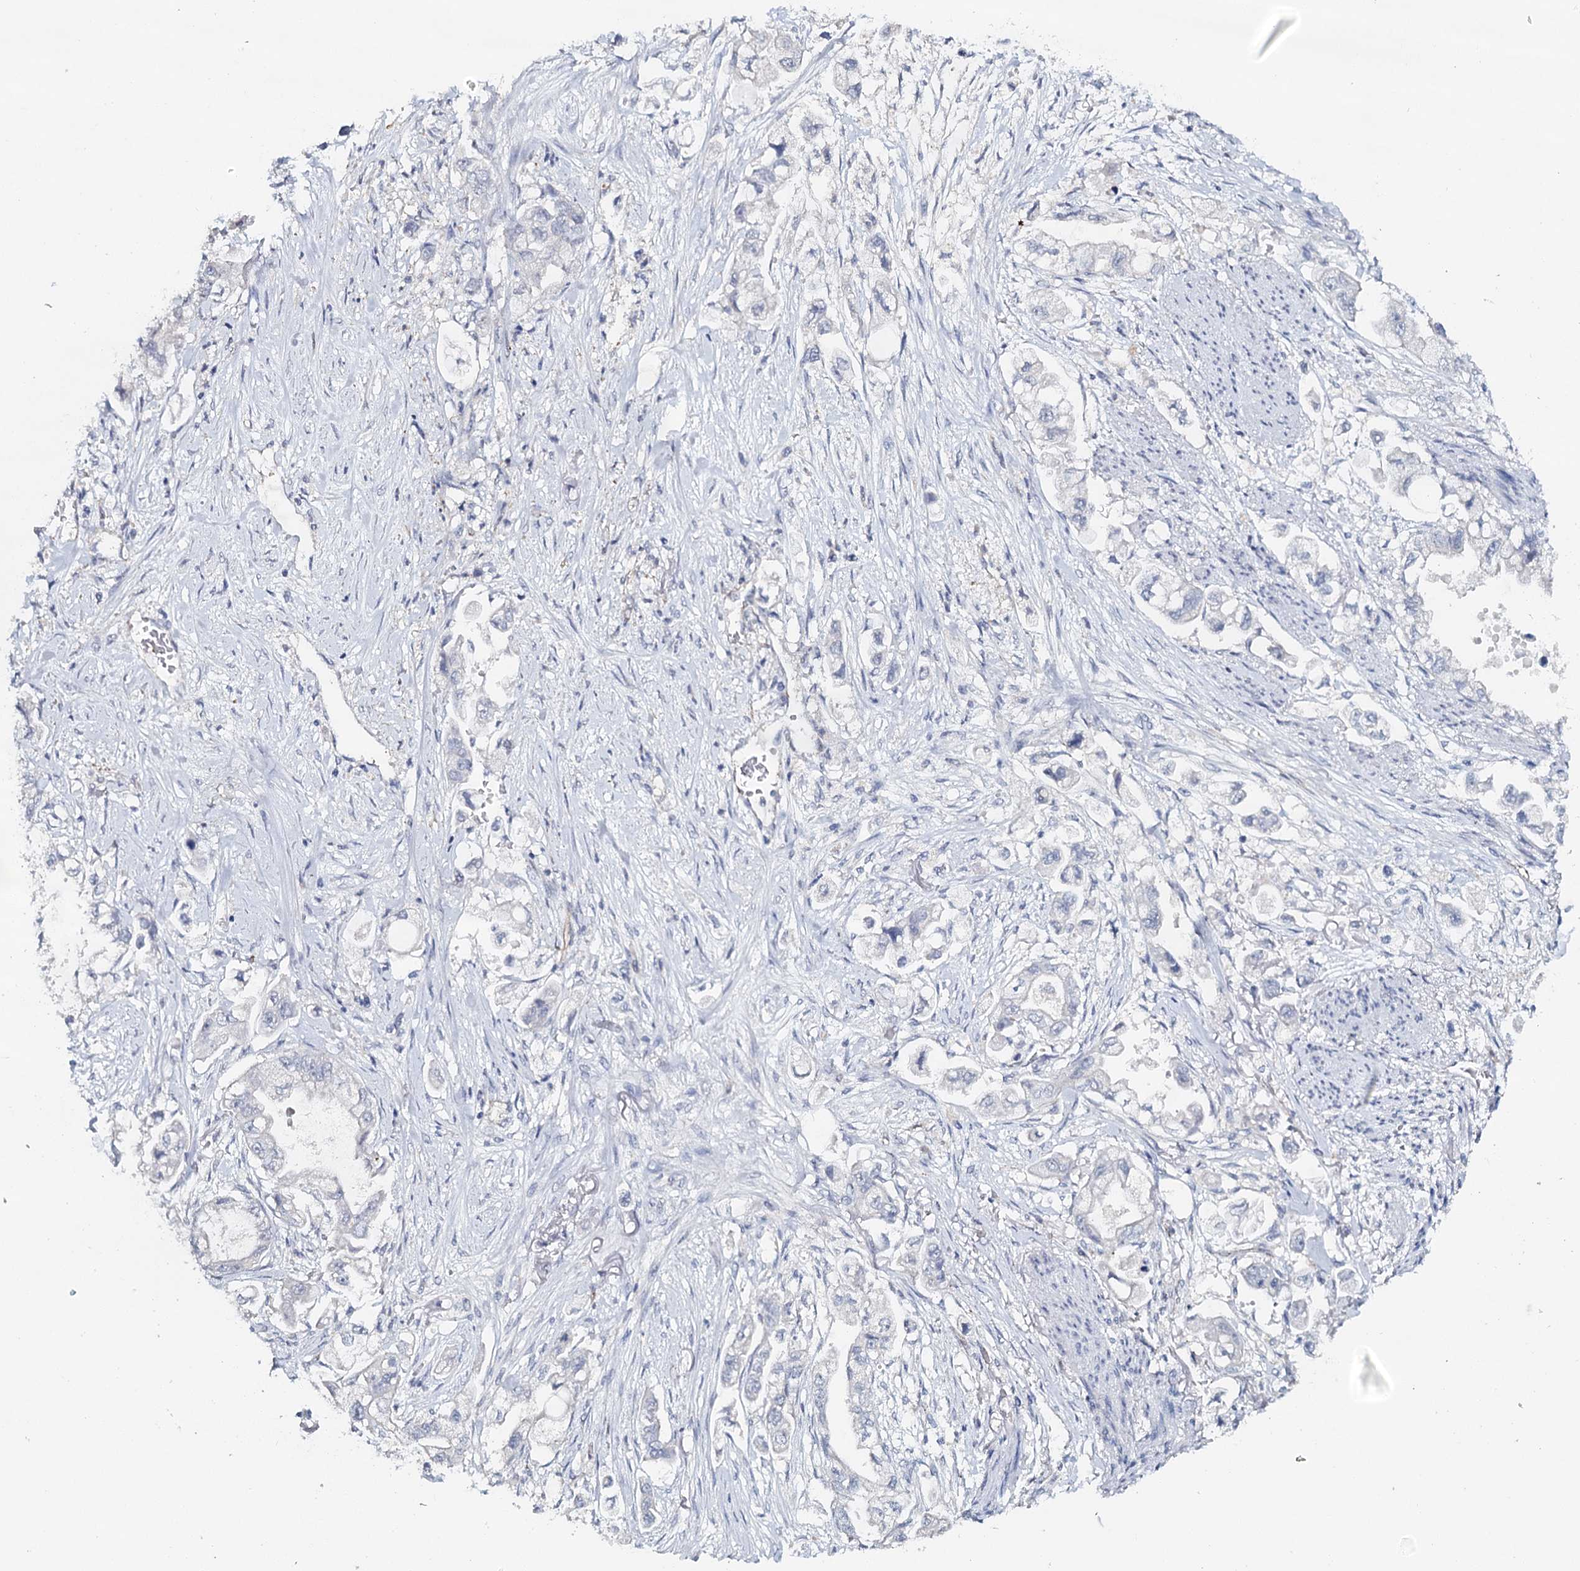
{"staining": {"intensity": "negative", "quantity": "none", "location": "none"}, "tissue": "stomach cancer", "cell_type": "Tumor cells", "image_type": "cancer", "snomed": [{"axis": "morphology", "description": "Adenocarcinoma, NOS"}, {"axis": "topography", "description": "Stomach"}], "caption": "Immunohistochemical staining of human stomach cancer shows no significant staining in tumor cells. (DAB (3,3'-diaminobenzidine) IHC, high magnification).", "gene": "SYNPO", "patient": {"sex": "male", "age": 62}}